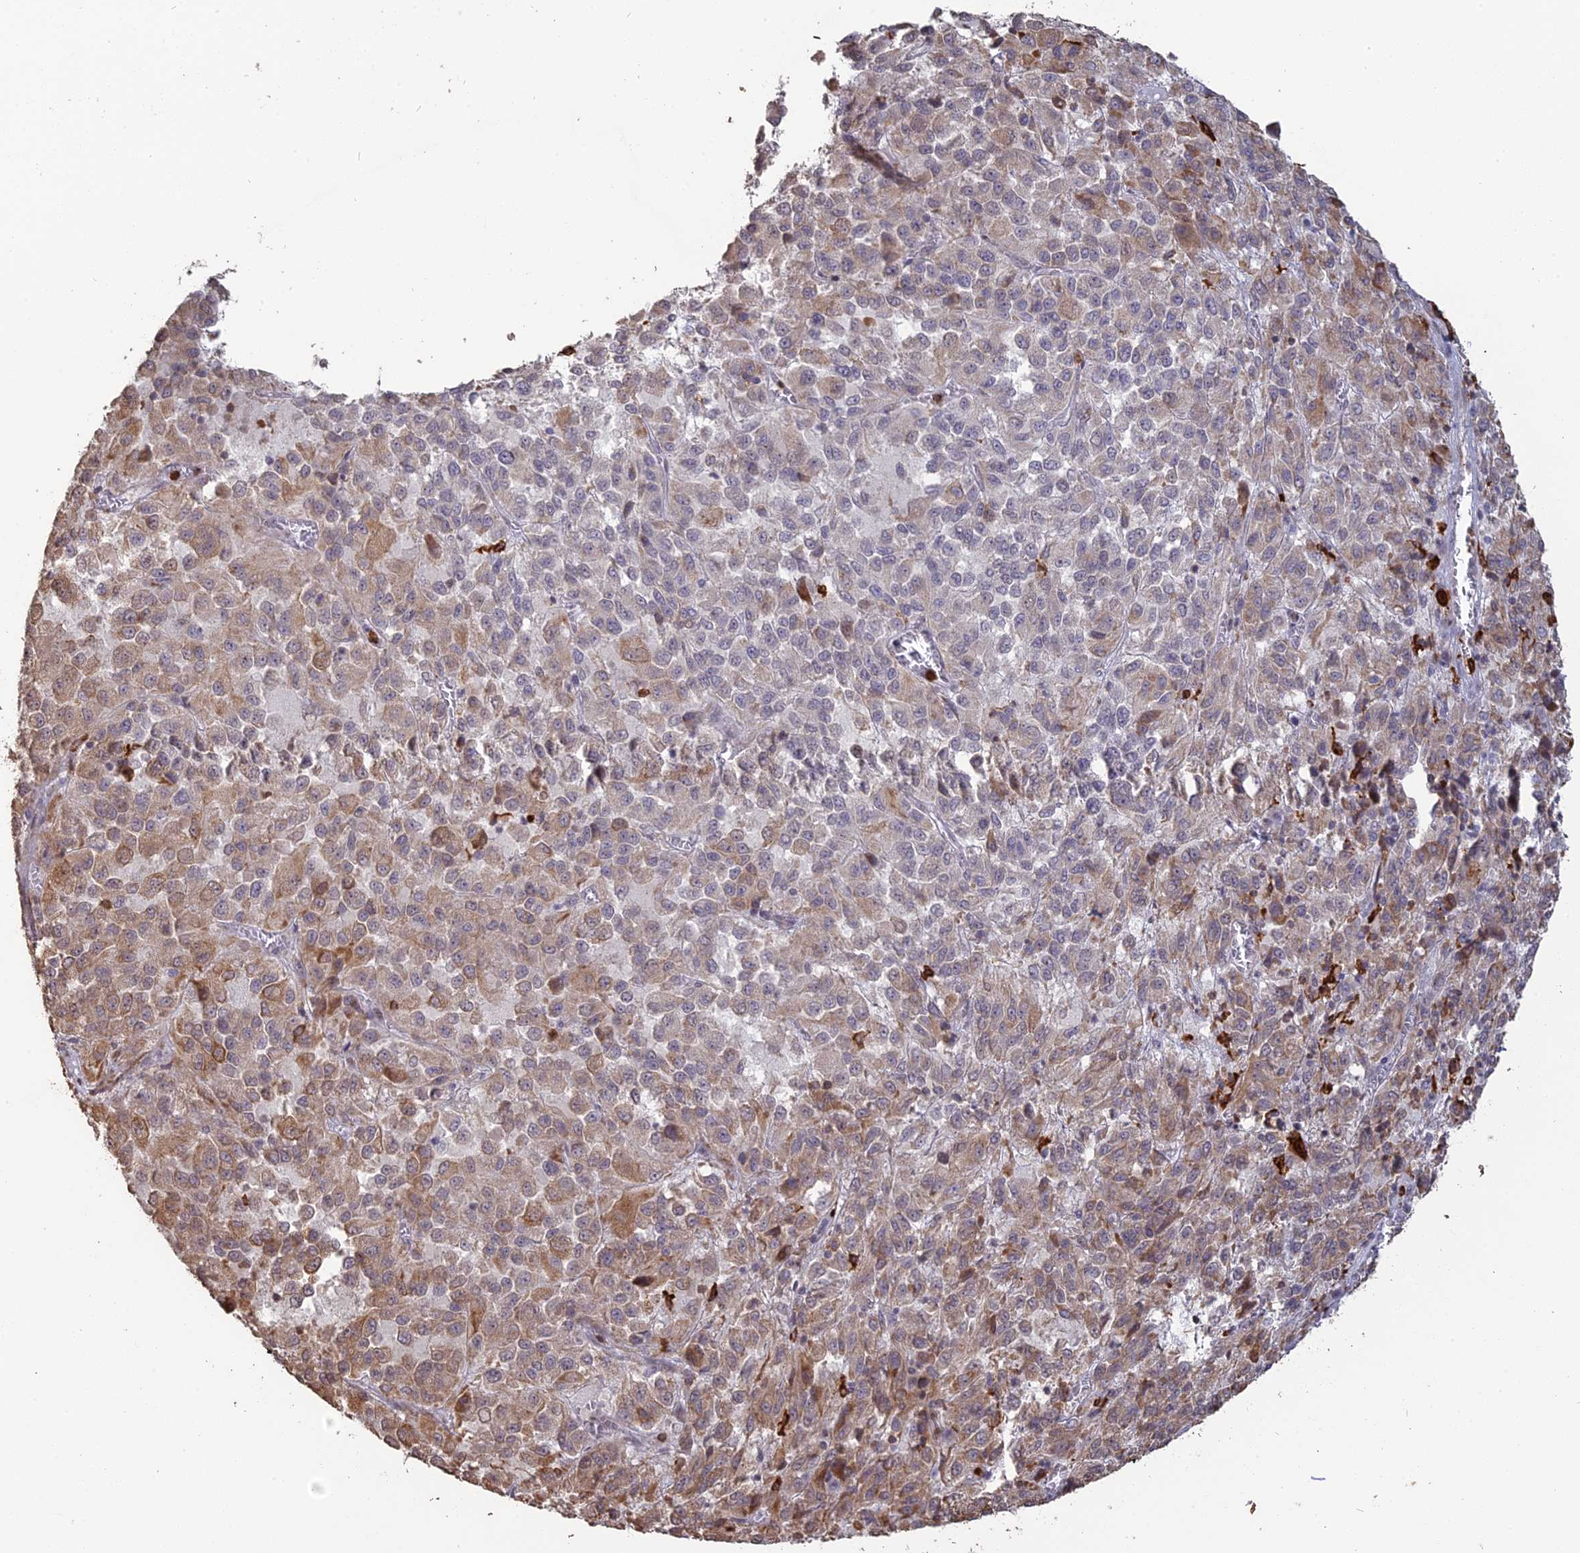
{"staining": {"intensity": "weak", "quantity": "<25%", "location": "cytoplasmic/membranous"}, "tissue": "melanoma", "cell_type": "Tumor cells", "image_type": "cancer", "snomed": [{"axis": "morphology", "description": "Malignant melanoma, Metastatic site"}, {"axis": "topography", "description": "Lung"}], "caption": "This is a micrograph of immunohistochemistry (IHC) staining of melanoma, which shows no positivity in tumor cells.", "gene": "APOBR", "patient": {"sex": "male", "age": 64}}